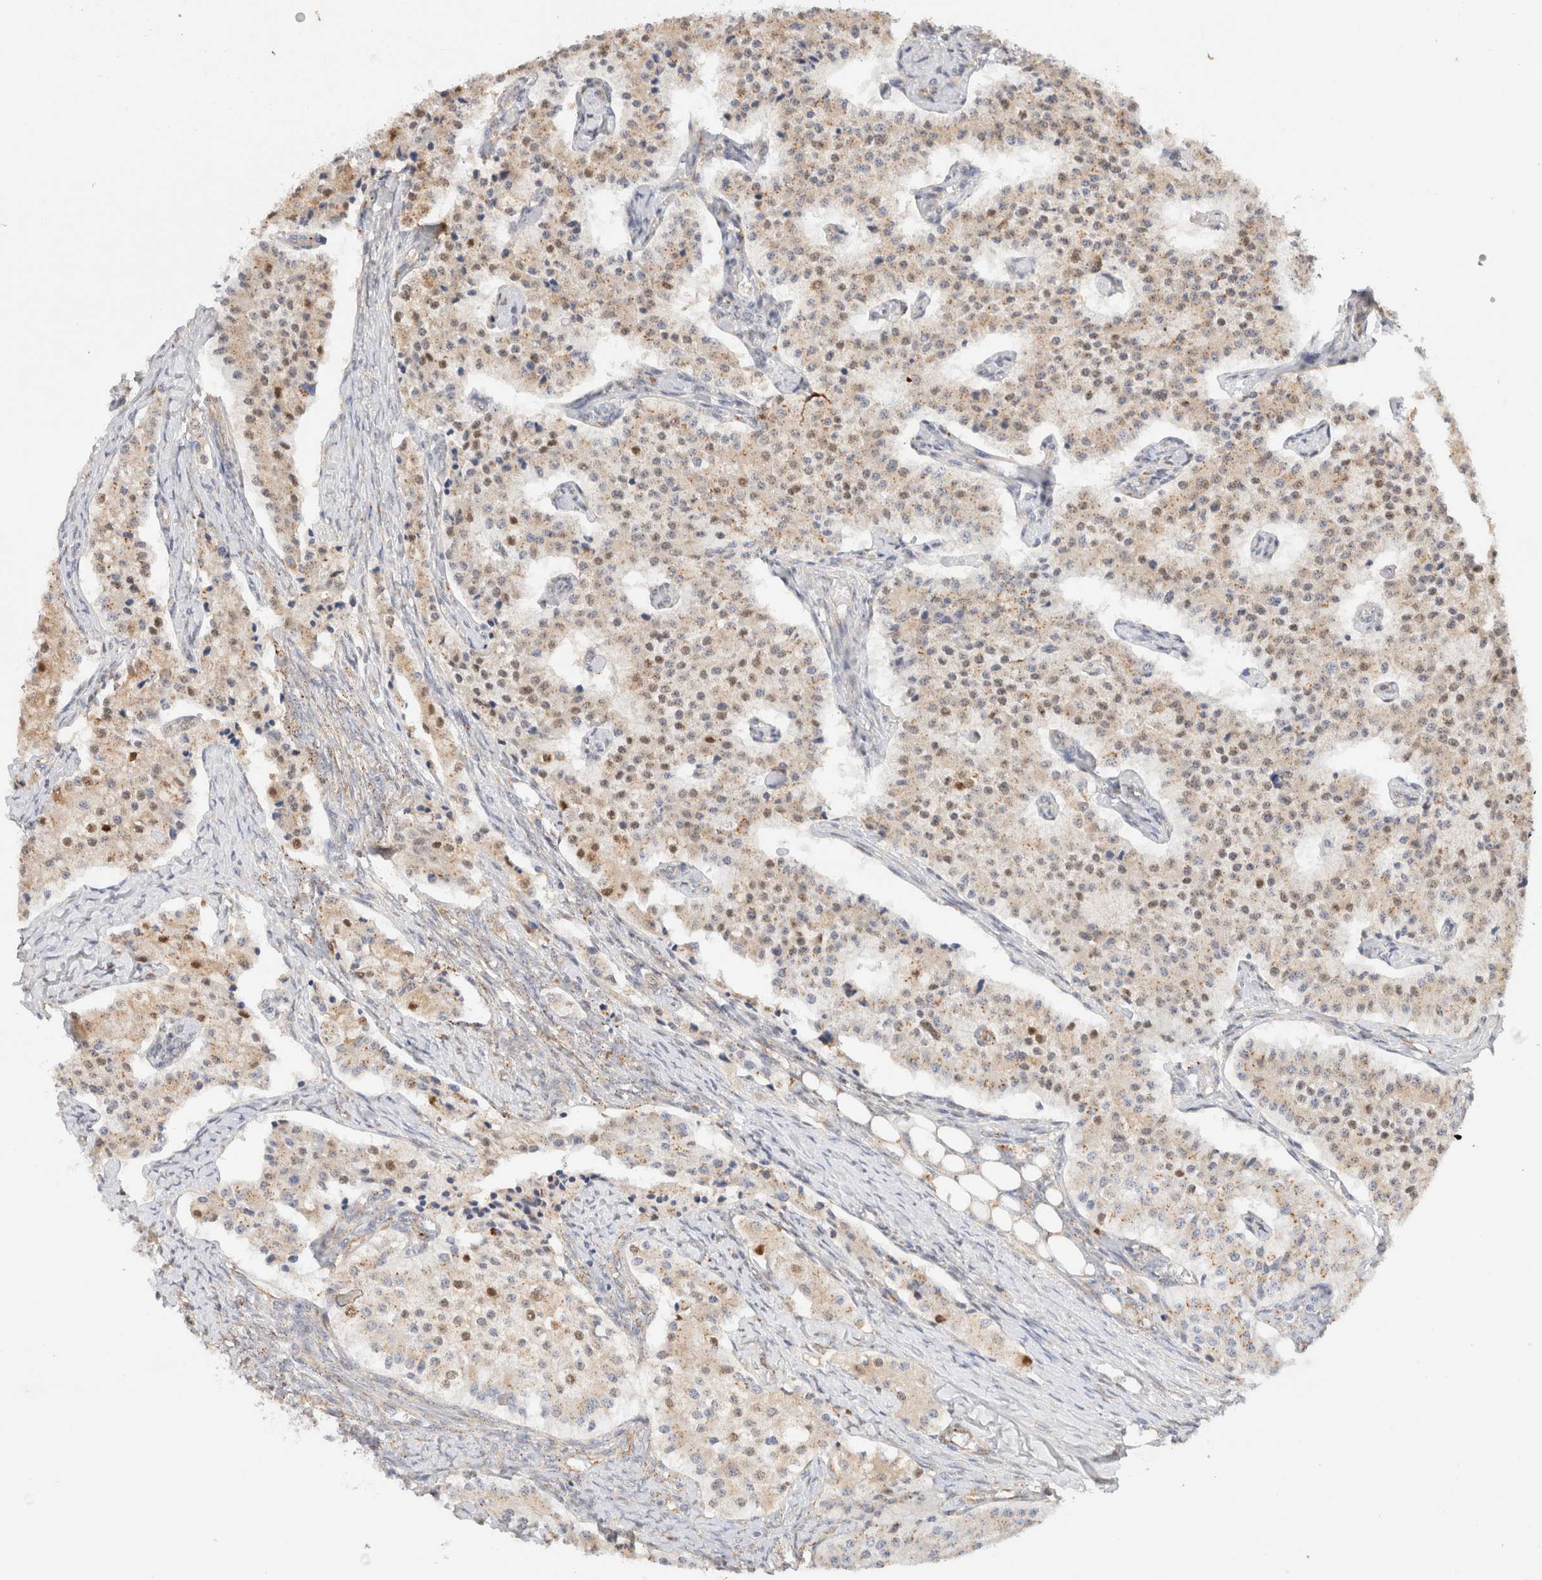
{"staining": {"intensity": "weak", "quantity": ">75%", "location": "cytoplasmic/membranous"}, "tissue": "carcinoid", "cell_type": "Tumor cells", "image_type": "cancer", "snomed": [{"axis": "morphology", "description": "Carcinoid, malignant, NOS"}, {"axis": "topography", "description": "Colon"}], "caption": "Weak cytoplasmic/membranous expression for a protein is identified in approximately >75% of tumor cells of carcinoid (malignant) using immunohistochemistry.", "gene": "RABEPK", "patient": {"sex": "female", "age": 52}}